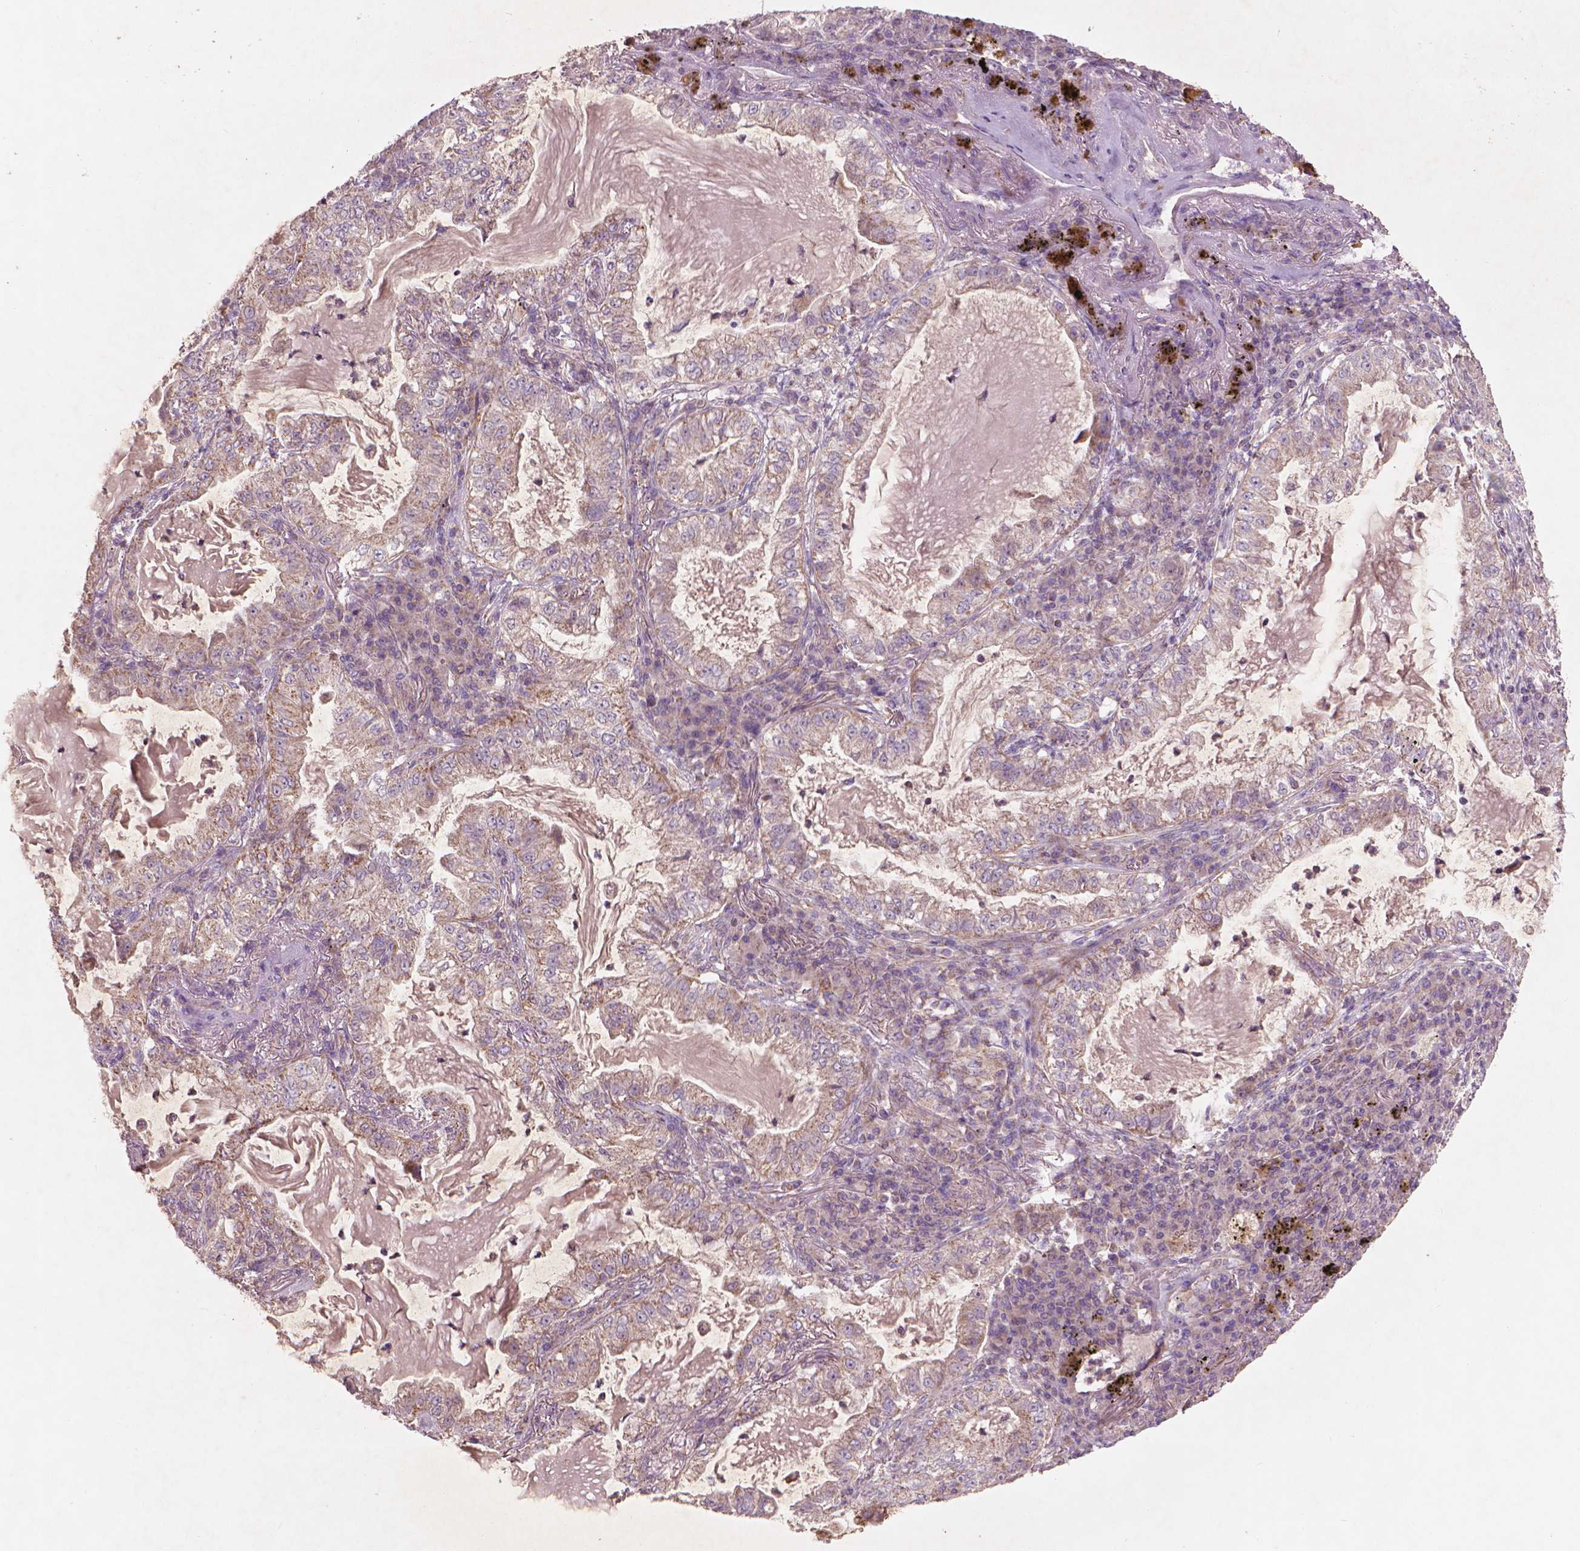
{"staining": {"intensity": "weak", "quantity": "<25%", "location": "cytoplasmic/membranous"}, "tissue": "lung cancer", "cell_type": "Tumor cells", "image_type": "cancer", "snomed": [{"axis": "morphology", "description": "Adenocarcinoma, NOS"}, {"axis": "topography", "description": "Lung"}], "caption": "The micrograph reveals no significant positivity in tumor cells of lung adenocarcinoma.", "gene": "NLRX1", "patient": {"sex": "female", "age": 73}}